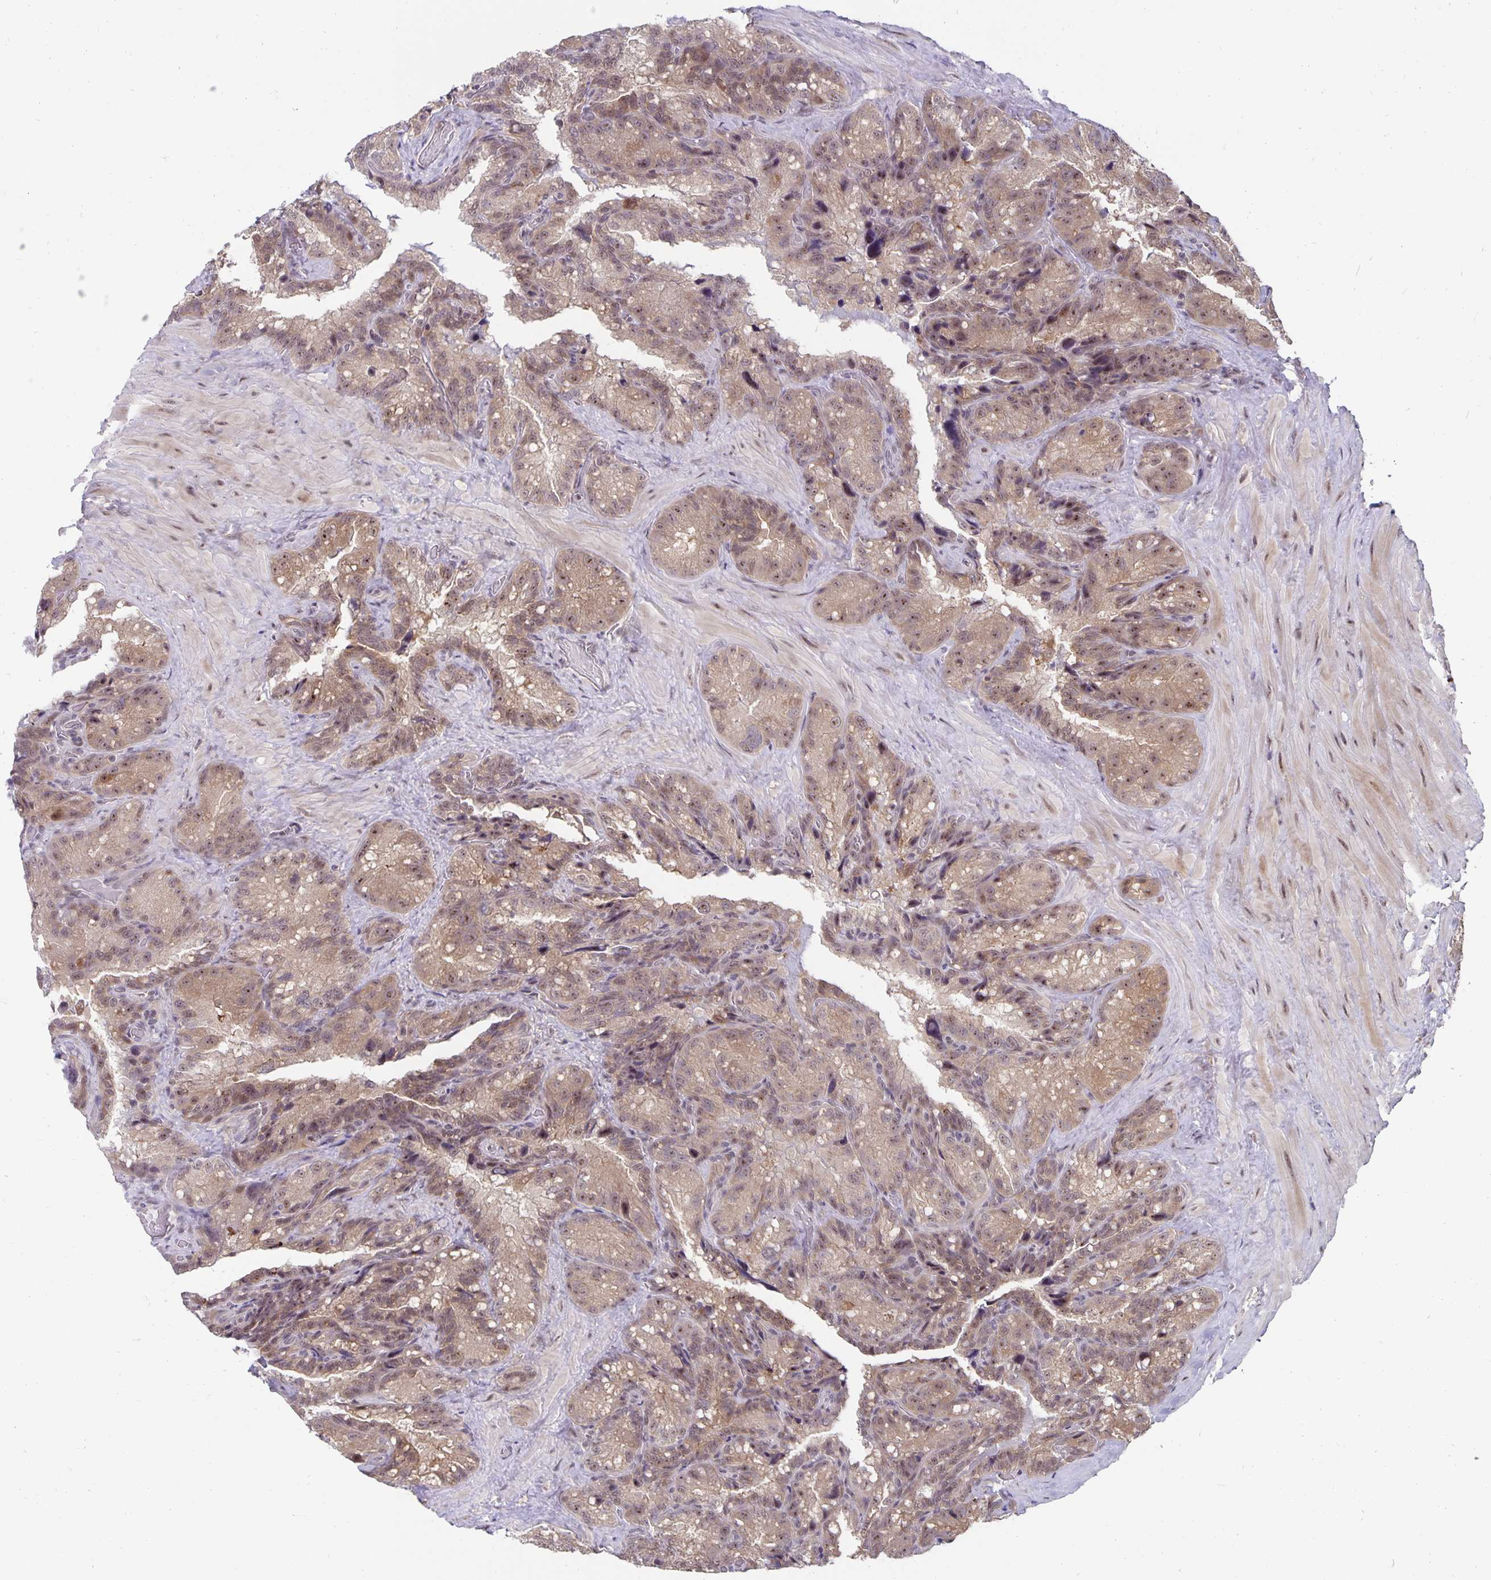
{"staining": {"intensity": "weak", "quantity": "25%-75%", "location": "cytoplasmic/membranous,nuclear"}, "tissue": "seminal vesicle", "cell_type": "Glandular cells", "image_type": "normal", "snomed": [{"axis": "morphology", "description": "Normal tissue, NOS"}, {"axis": "topography", "description": "Seminal veicle"}], "caption": "High-power microscopy captured an immunohistochemistry (IHC) micrograph of normal seminal vesicle, revealing weak cytoplasmic/membranous,nuclear positivity in about 25%-75% of glandular cells. (DAB (3,3'-diaminobenzidine) IHC with brightfield microscopy, high magnification).", "gene": "EXOC6B", "patient": {"sex": "male", "age": 60}}